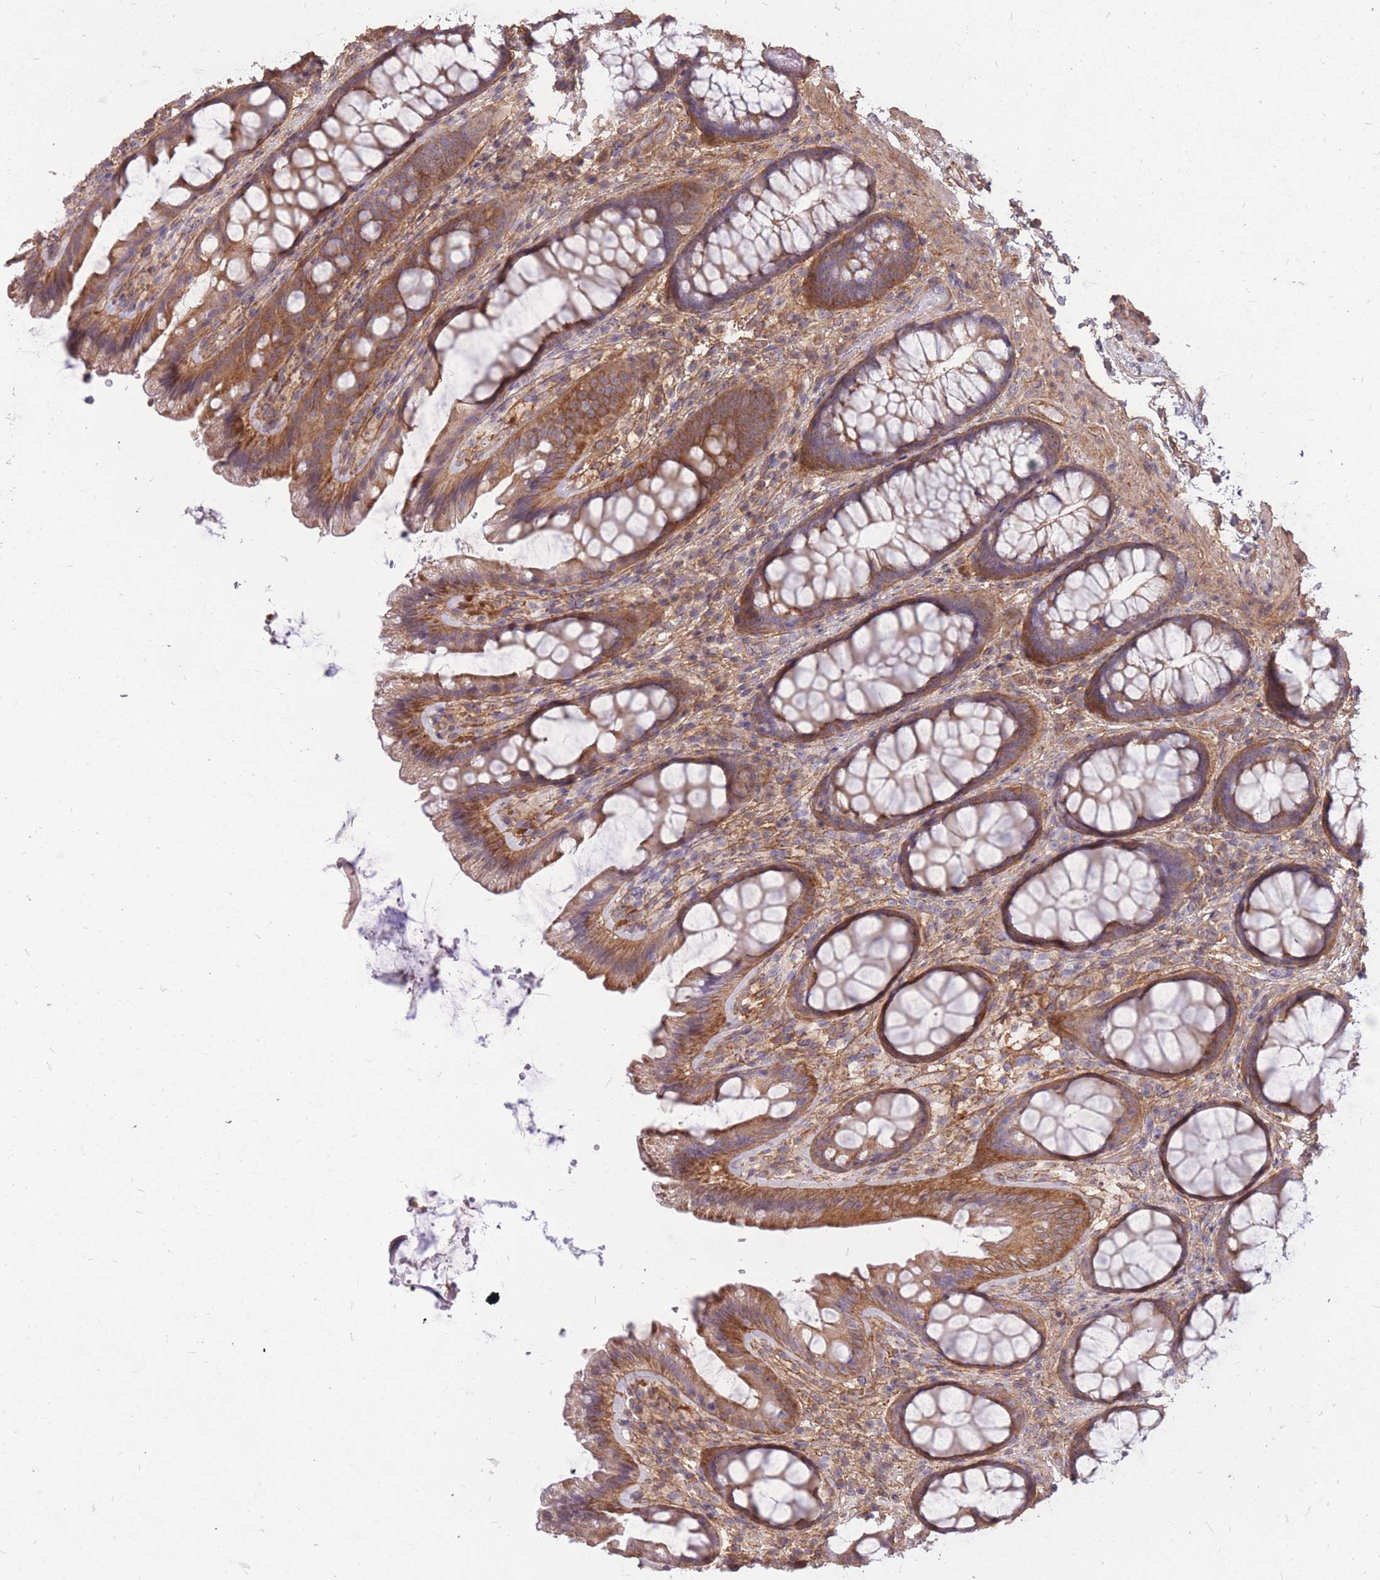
{"staining": {"intensity": "moderate", "quantity": ">75%", "location": "cytoplasmic/membranous"}, "tissue": "colon", "cell_type": "Endothelial cells", "image_type": "normal", "snomed": [{"axis": "morphology", "description": "Normal tissue, NOS"}, {"axis": "topography", "description": "Colon"}], "caption": "Protein analysis of normal colon demonstrates moderate cytoplasmic/membranous positivity in about >75% of endothelial cells.", "gene": "DYNC1LI2", "patient": {"sex": "male", "age": 46}}